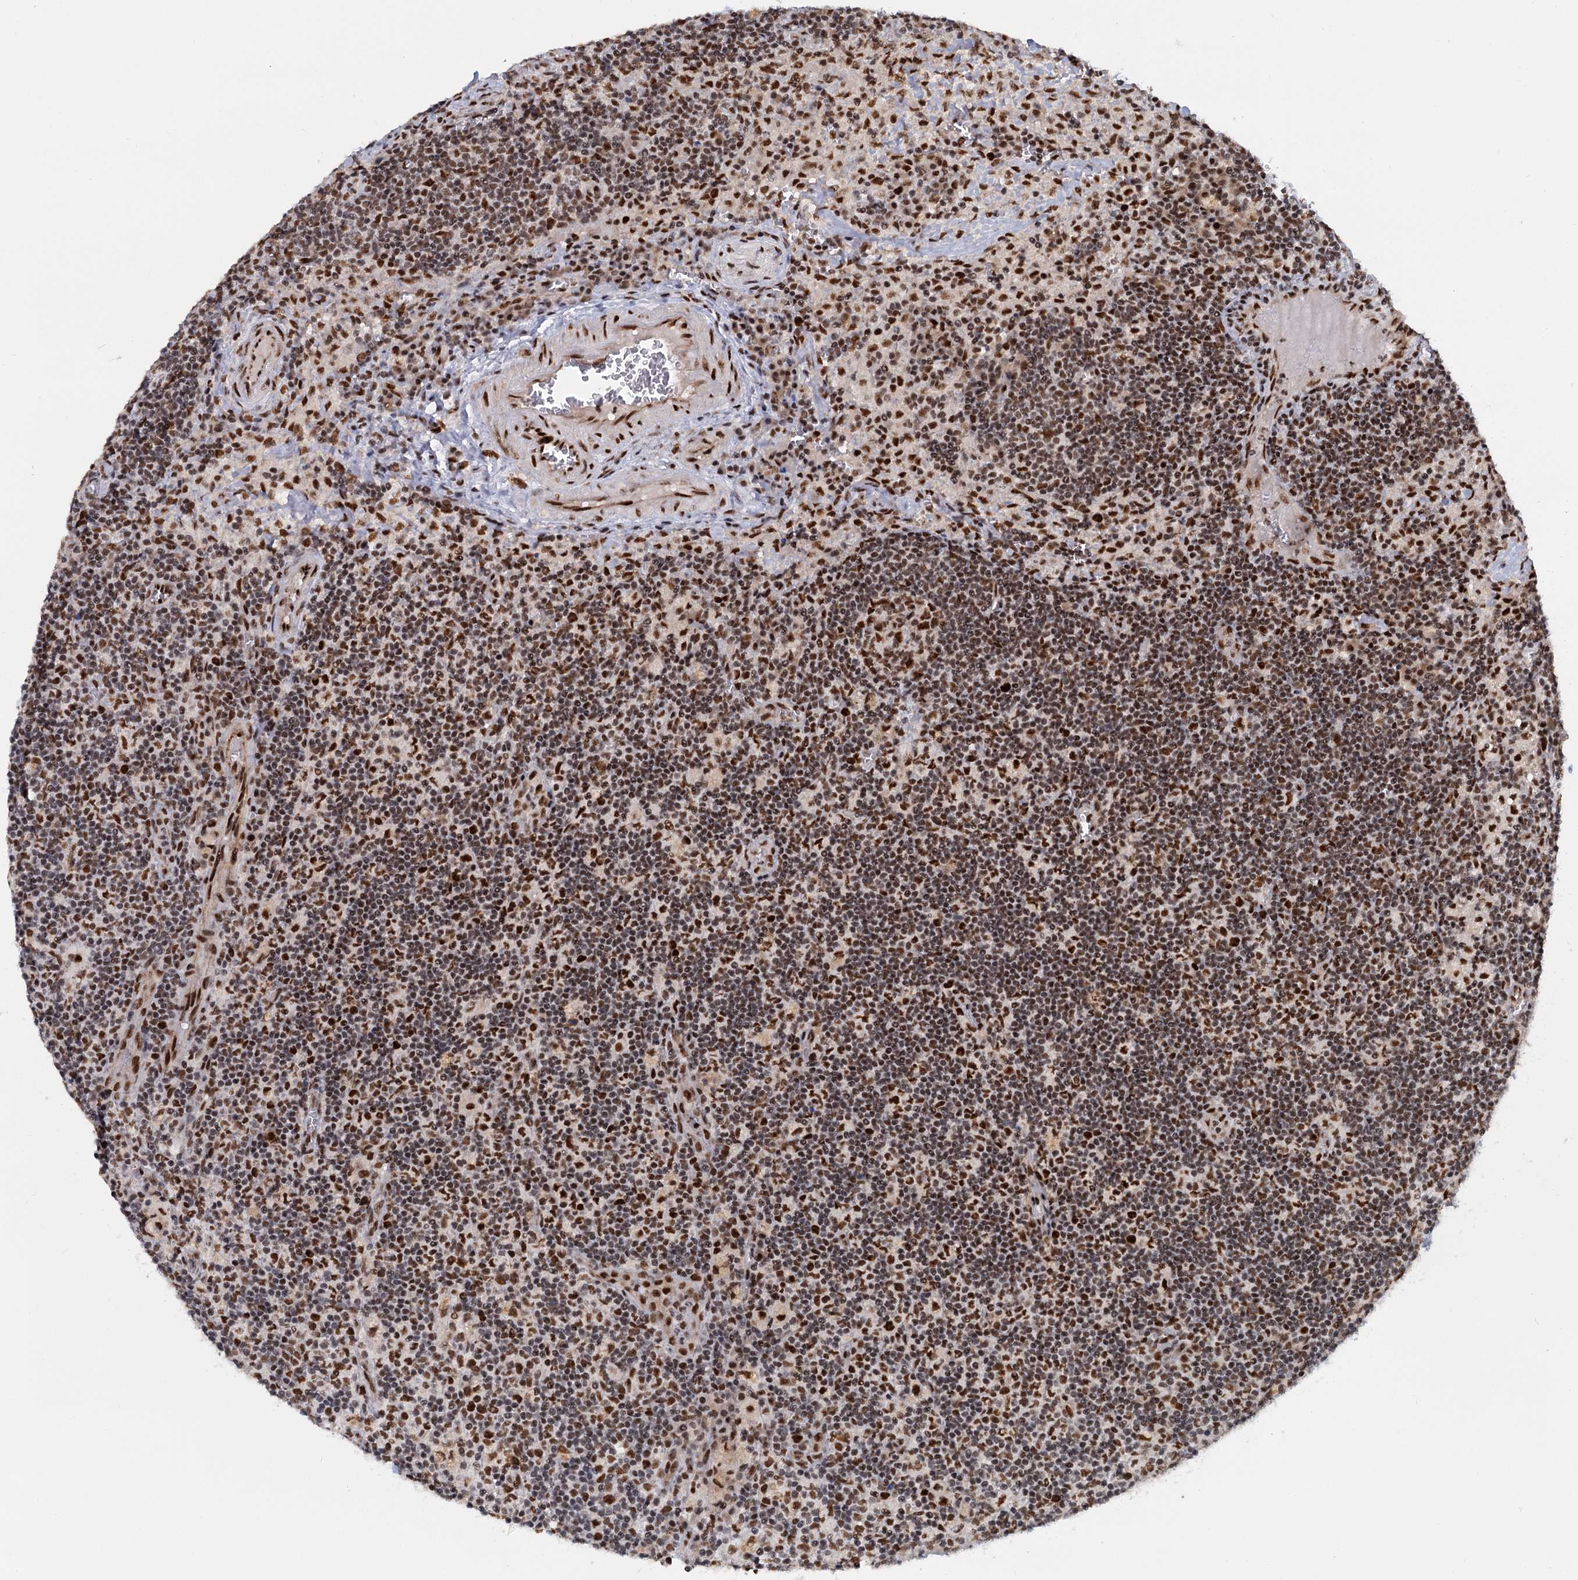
{"staining": {"intensity": "moderate", "quantity": "<25%", "location": "nuclear"}, "tissue": "lymph node", "cell_type": "Germinal center cells", "image_type": "normal", "snomed": [{"axis": "morphology", "description": "Normal tissue, NOS"}, {"axis": "topography", "description": "Lymph node"}], "caption": "Approximately <25% of germinal center cells in normal human lymph node exhibit moderate nuclear protein staining as visualized by brown immunohistochemical staining.", "gene": "WBP4", "patient": {"sex": "male", "age": 58}}